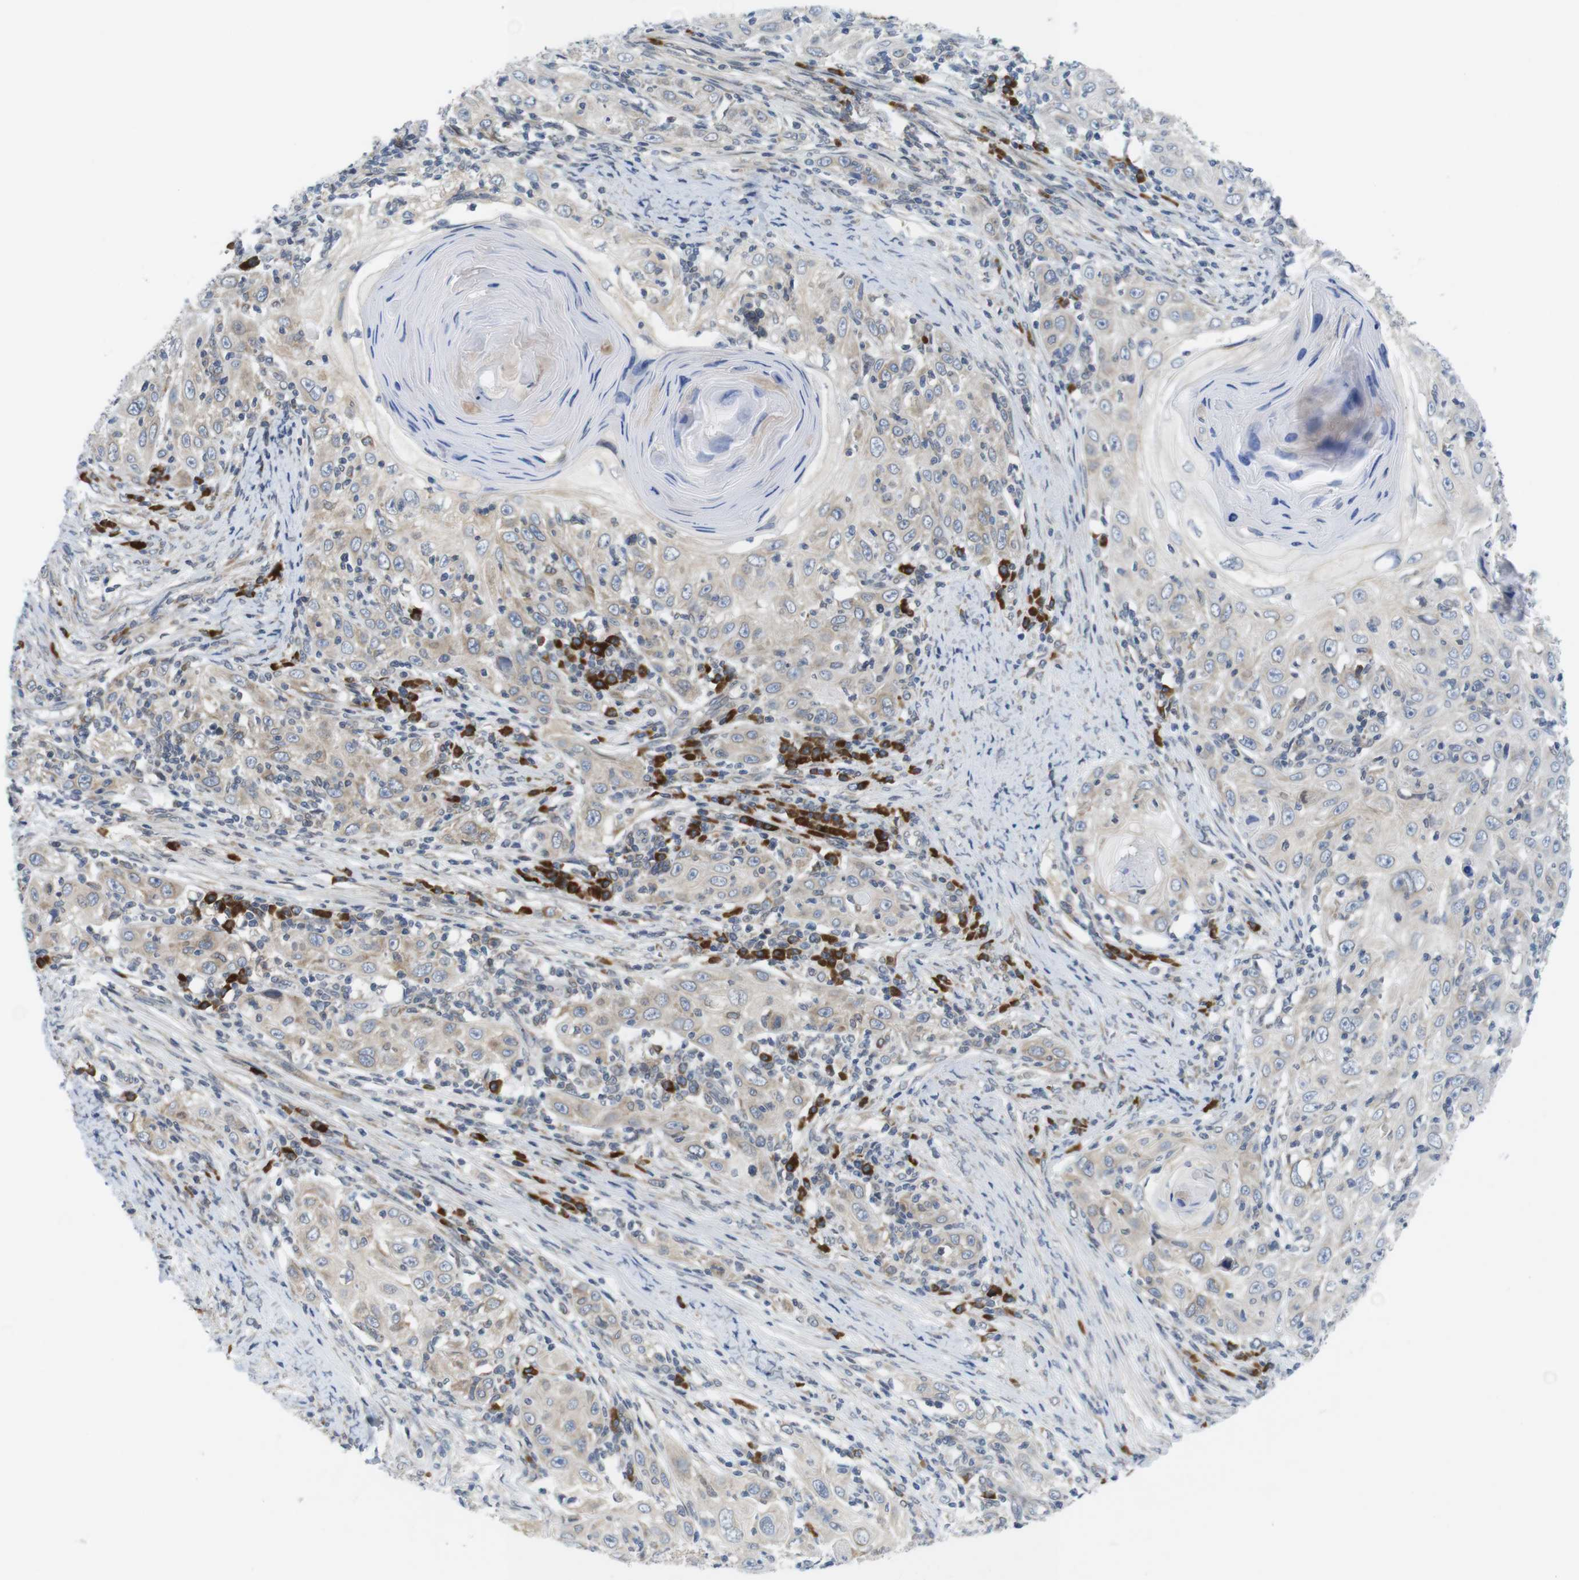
{"staining": {"intensity": "weak", "quantity": "25%-75%", "location": "cytoplasmic/membranous"}, "tissue": "skin cancer", "cell_type": "Tumor cells", "image_type": "cancer", "snomed": [{"axis": "morphology", "description": "Squamous cell carcinoma, NOS"}, {"axis": "topography", "description": "Skin"}], "caption": "IHC (DAB (3,3'-diaminobenzidine)) staining of squamous cell carcinoma (skin) demonstrates weak cytoplasmic/membranous protein positivity in approximately 25%-75% of tumor cells.", "gene": "ERGIC3", "patient": {"sex": "female", "age": 88}}